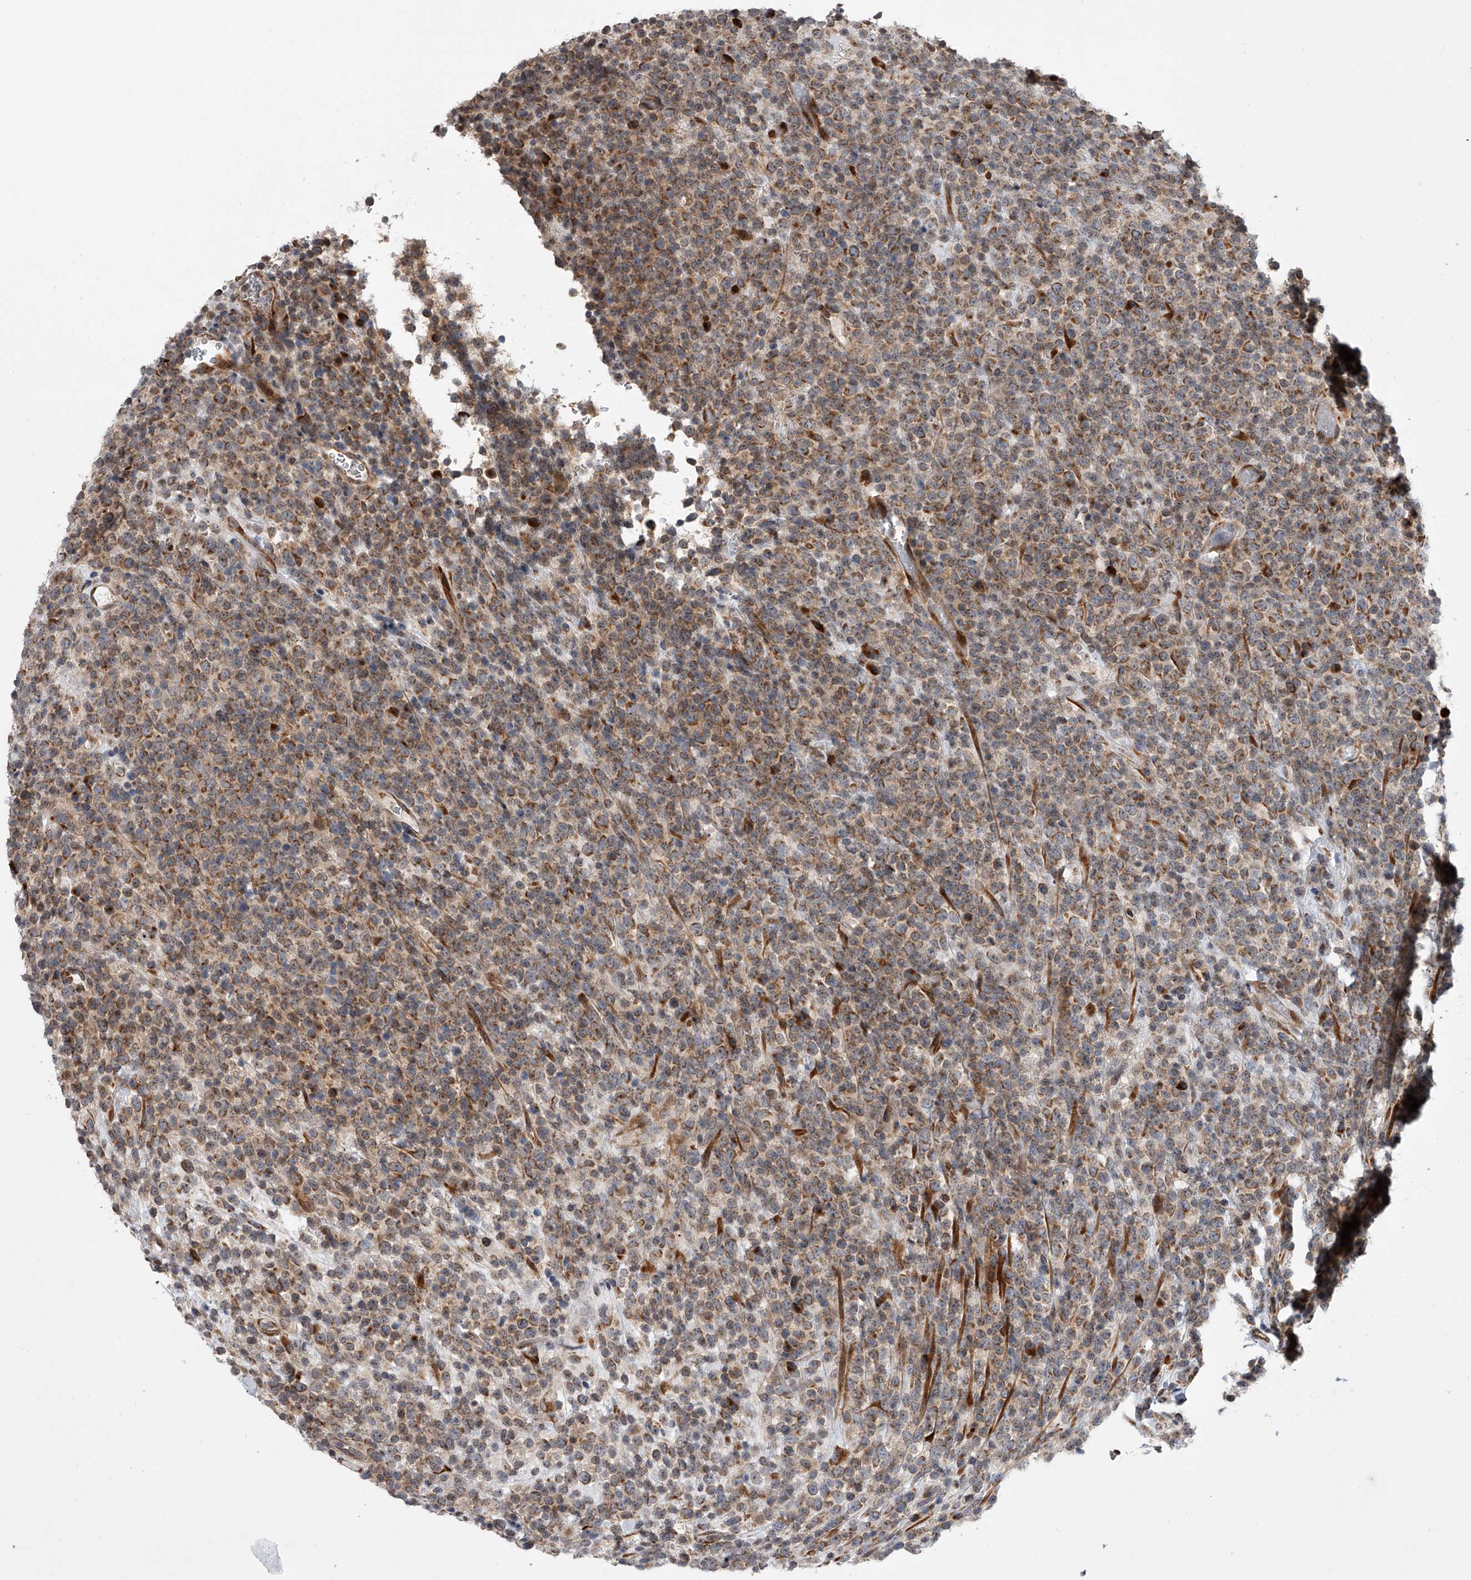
{"staining": {"intensity": "moderate", "quantity": ">75%", "location": "cytoplasmic/membranous"}, "tissue": "lymphoma", "cell_type": "Tumor cells", "image_type": "cancer", "snomed": [{"axis": "morphology", "description": "Malignant lymphoma, non-Hodgkin's type, High grade"}, {"axis": "topography", "description": "Colon"}], "caption": "High-grade malignant lymphoma, non-Hodgkin's type stained with DAB immunohistochemistry reveals medium levels of moderate cytoplasmic/membranous staining in approximately >75% of tumor cells.", "gene": "DLGAP2", "patient": {"sex": "female", "age": 53}}